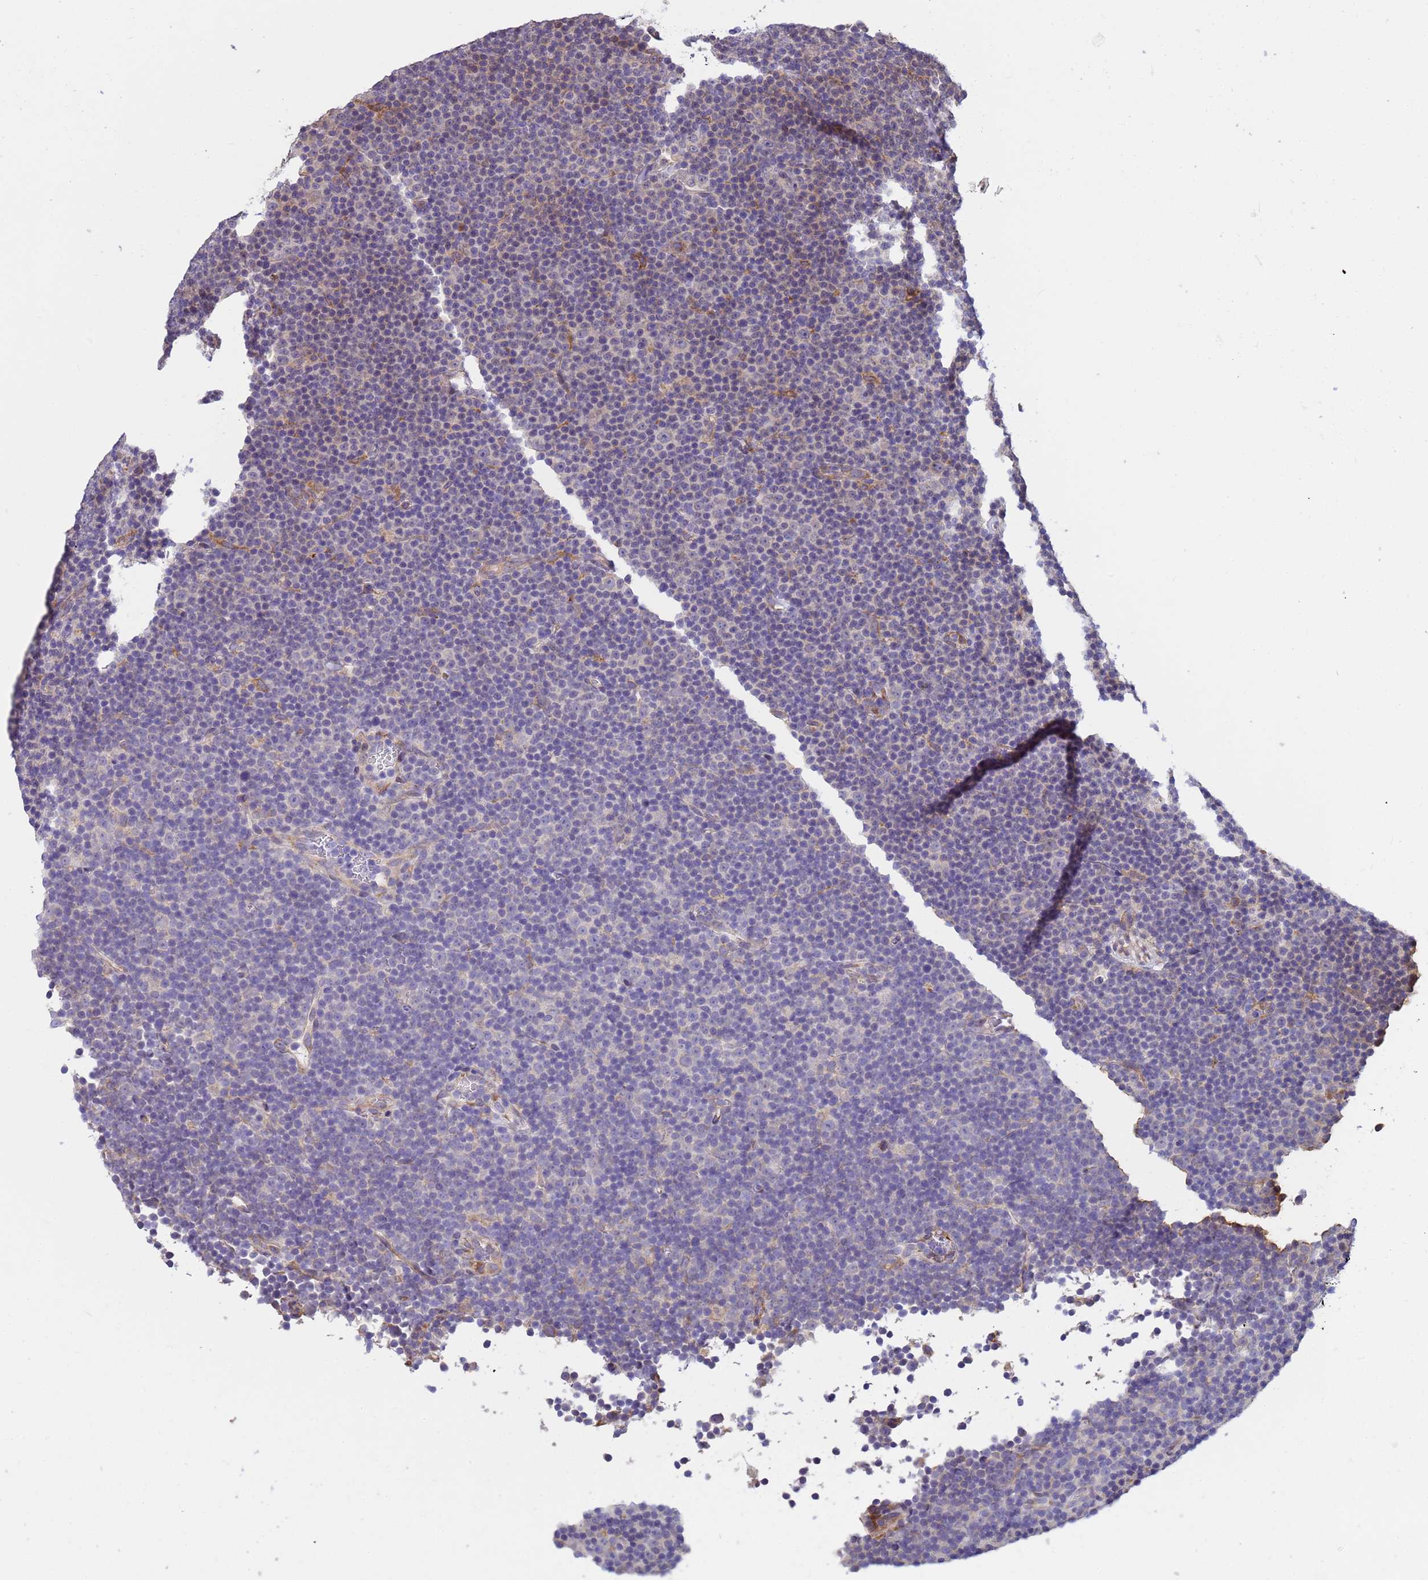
{"staining": {"intensity": "negative", "quantity": "none", "location": "none"}, "tissue": "lymphoma", "cell_type": "Tumor cells", "image_type": "cancer", "snomed": [{"axis": "morphology", "description": "Malignant lymphoma, non-Hodgkin's type, Low grade"}, {"axis": "topography", "description": "Lymph node"}], "caption": "A histopathology image of human low-grade malignant lymphoma, non-Hodgkin's type is negative for staining in tumor cells.", "gene": "THAP5", "patient": {"sex": "female", "age": 67}}